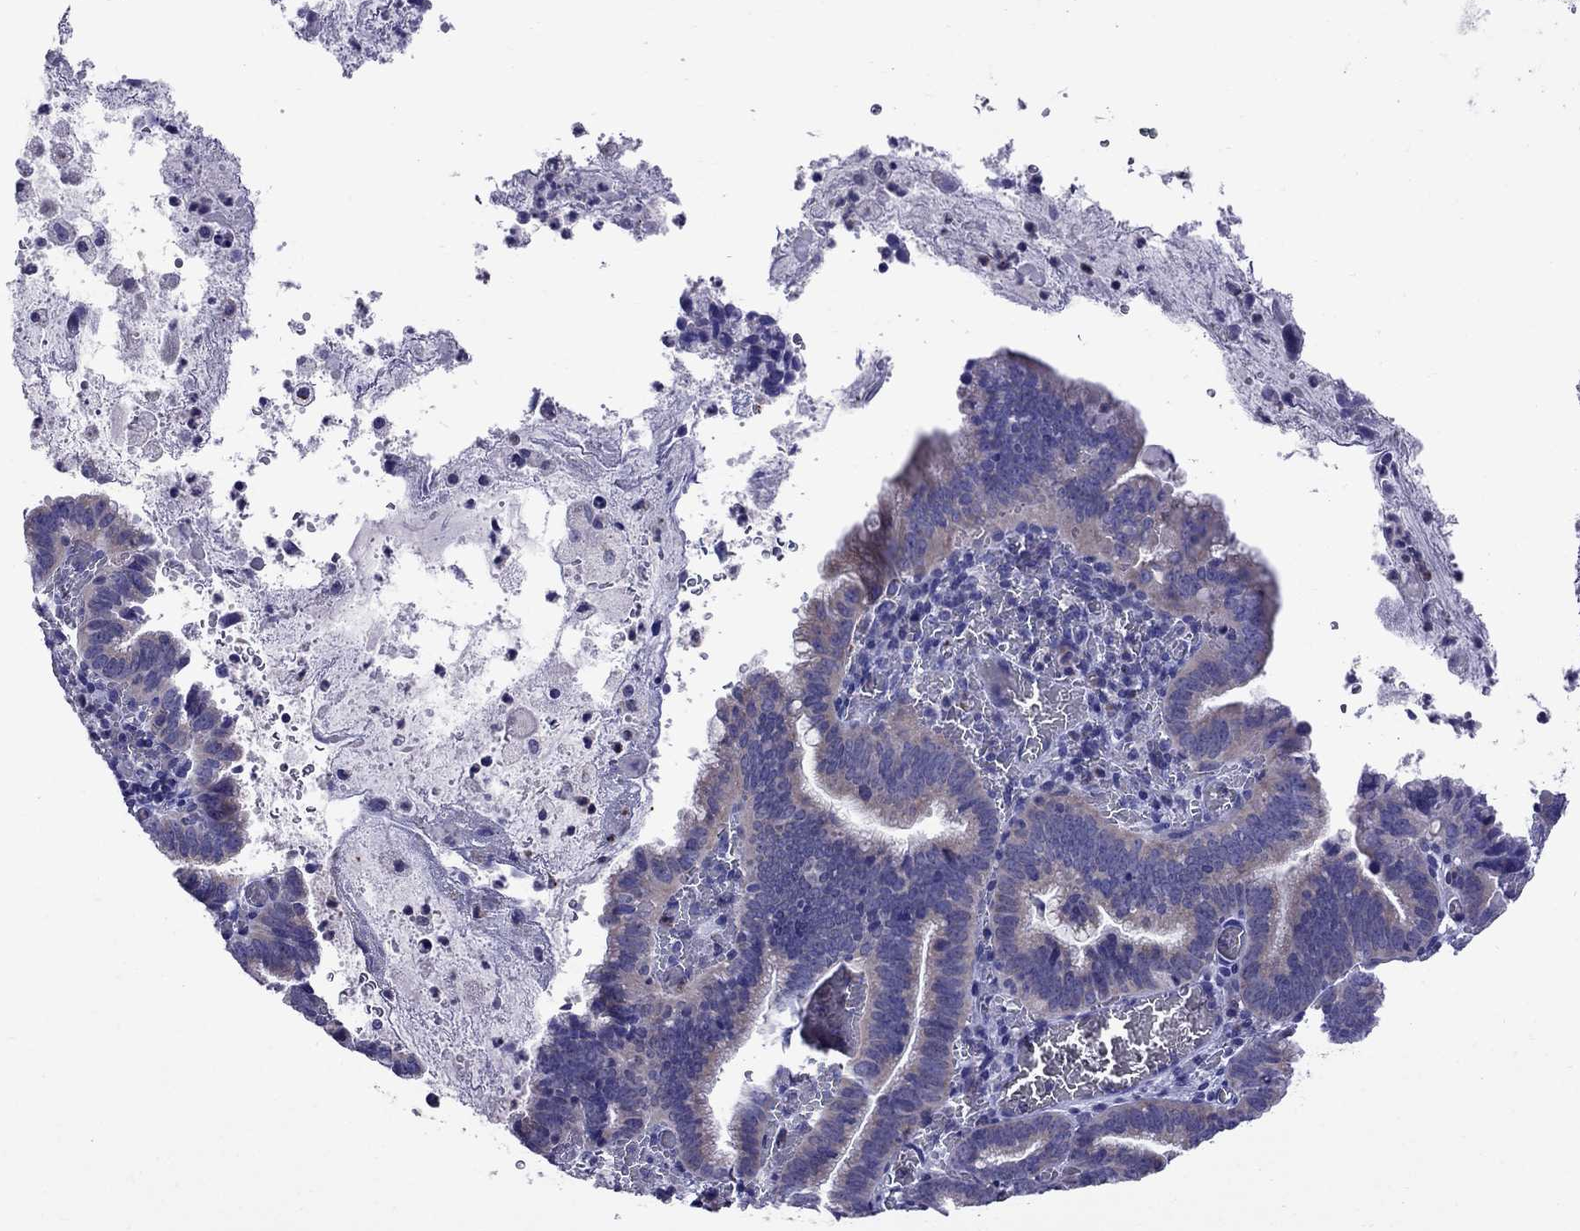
{"staining": {"intensity": "negative", "quantity": "none", "location": "none"}, "tissue": "cervical cancer", "cell_type": "Tumor cells", "image_type": "cancer", "snomed": [{"axis": "morphology", "description": "Adenocarcinoma, NOS"}, {"axis": "topography", "description": "Cervix"}], "caption": "Tumor cells are negative for protein expression in human cervical cancer (adenocarcinoma).", "gene": "OXCT2", "patient": {"sex": "female", "age": 61}}